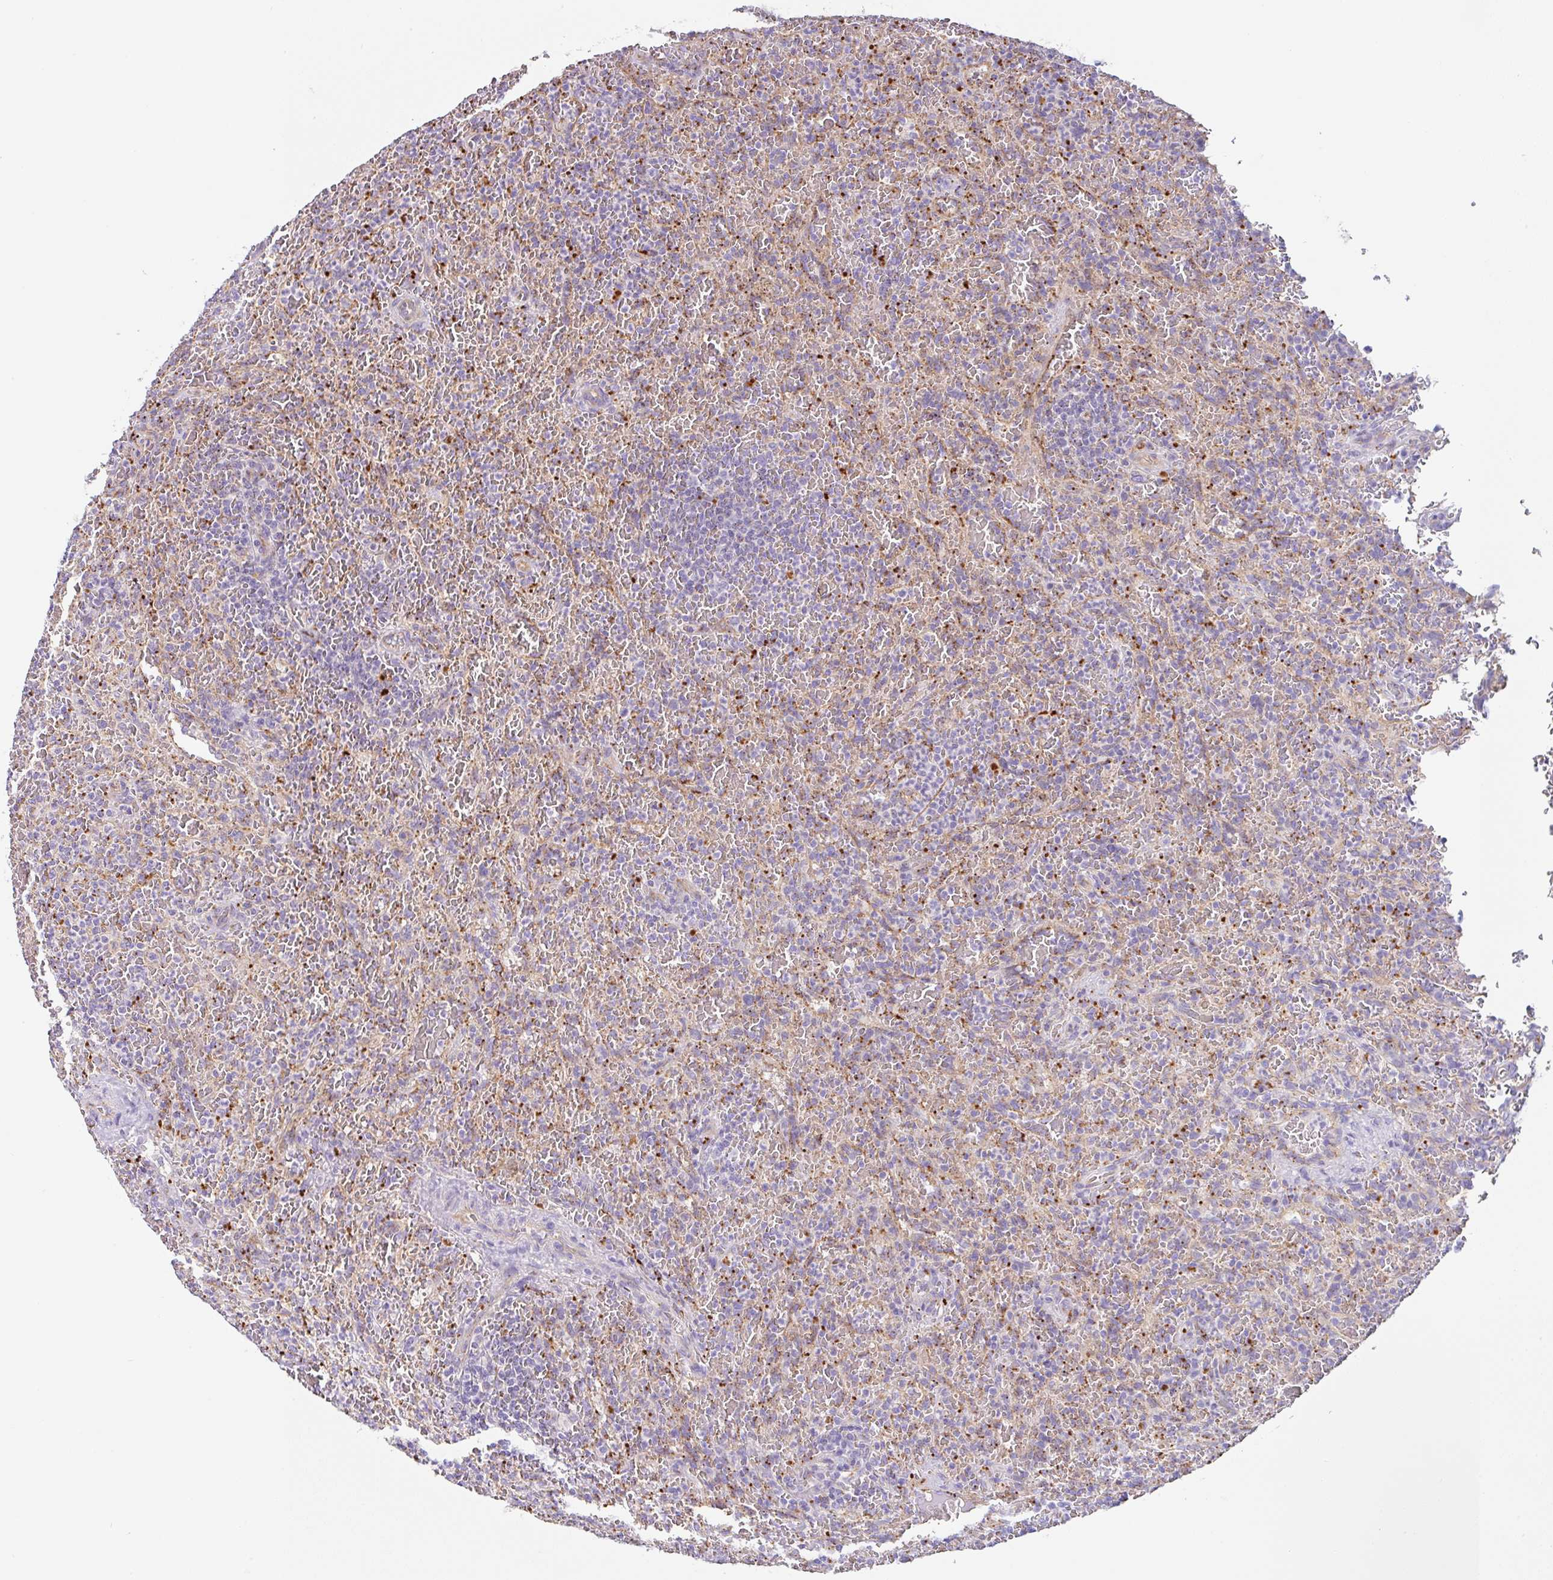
{"staining": {"intensity": "negative", "quantity": "none", "location": "none"}, "tissue": "lymphoma", "cell_type": "Tumor cells", "image_type": "cancer", "snomed": [{"axis": "morphology", "description": "Malignant lymphoma, non-Hodgkin's type, Low grade"}, {"axis": "topography", "description": "Spleen"}], "caption": "Immunohistochemical staining of lymphoma displays no significant staining in tumor cells.", "gene": "DKK4", "patient": {"sex": "female", "age": 64}}